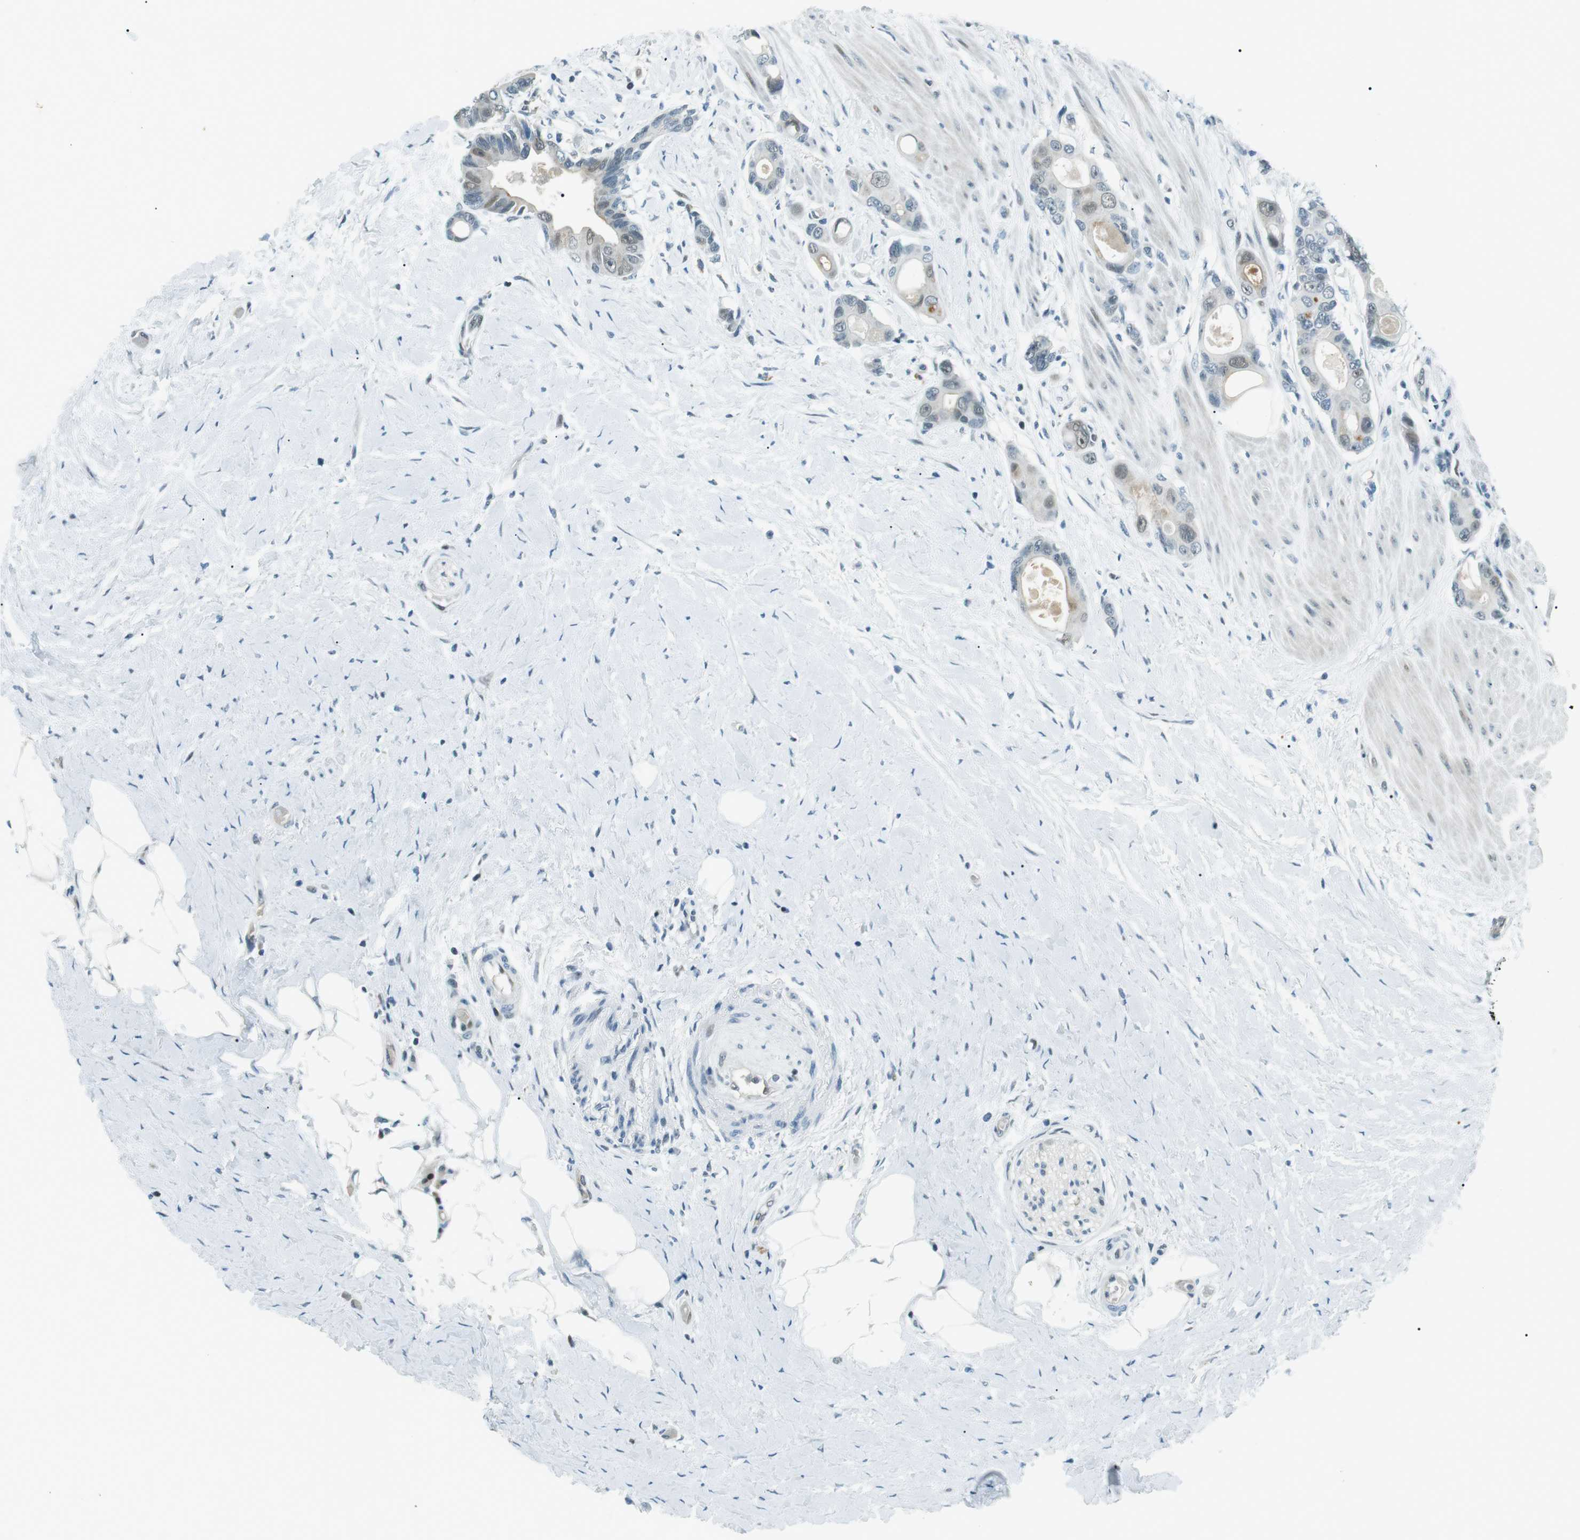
{"staining": {"intensity": "weak", "quantity": "<25%", "location": "nuclear"}, "tissue": "colorectal cancer", "cell_type": "Tumor cells", "image_type": "cancer", "snomed": [{"axis": "morphology", "description": "Adenocarcinoma, NOS"}, {"axis": "topography", "description": "Rectum"}], "caption": "IHC micrograph of neoplastic tissue: colorectal adenocarcinoma stained with DAB (3,3'-diaminobenzidine) exhibits no significant protein expression in tumor cells. The staining is performed using DAB brown chromogen with nuclei counter-stained in using hematoxylin.", "gene": "PJA1", "patient": {"sex": "male", "age": 51}}